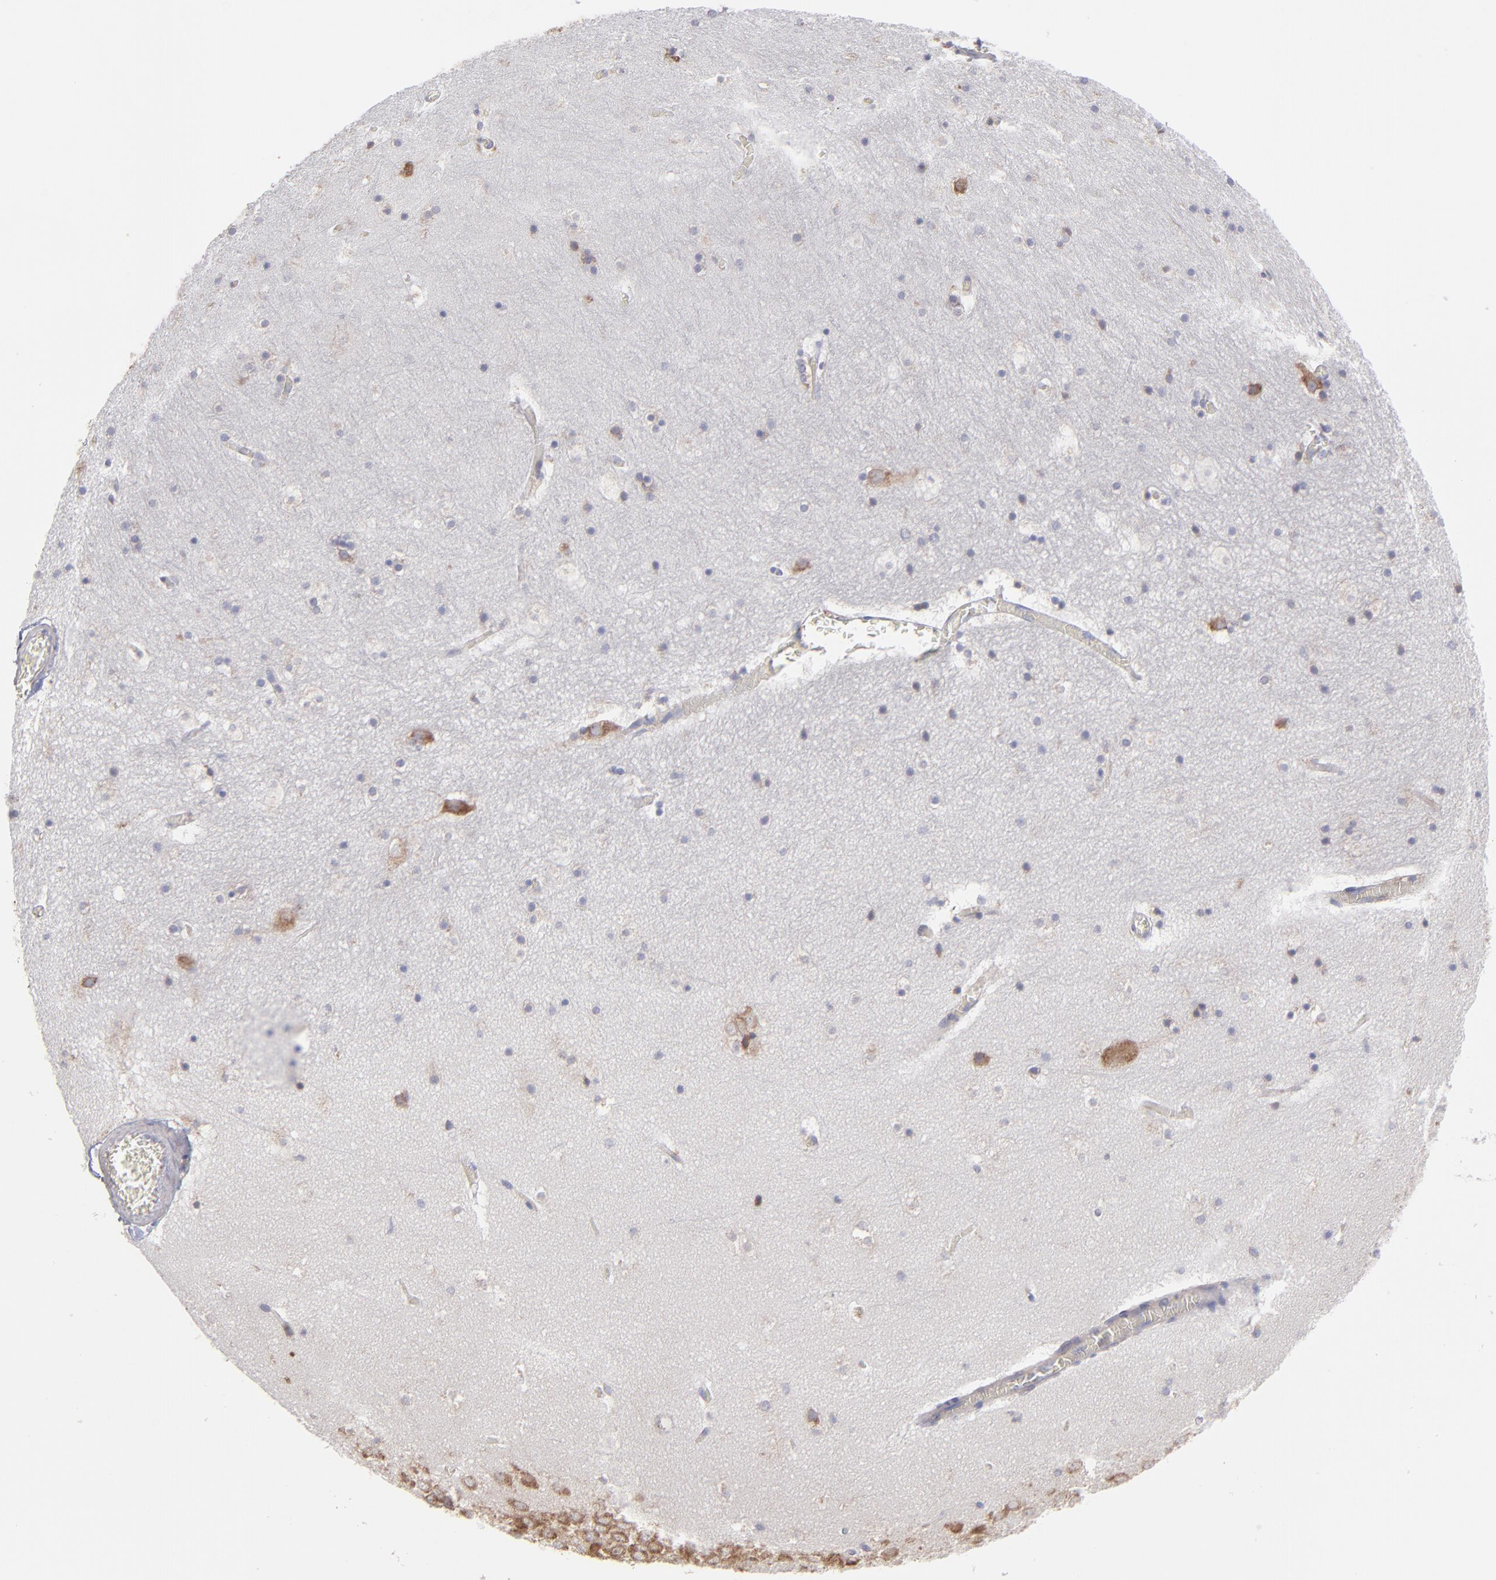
{"staining": {"intensity": "negative", "quantity": "none", "location": "none"}, "tissue": "hippocampus", "cell_type": "Glial cells", "image_type": "normal", "snomed": [{"axis": "morphology", "description": "Normal tissue, NOS"}, {"axis": "topography", "description": "Hippocampus"}], "caption": "High power microscopy micrograph of an immunohistochemistry photomicrograph of normal hippocampus, revealing no significant staining in glial cells. (DAB (3,3'-diaminobenzidine) immunohistochemistry with hematoxylin counter stain).", "gene": "RPLP0", "patient": {"sex": "male", "age": 45}}